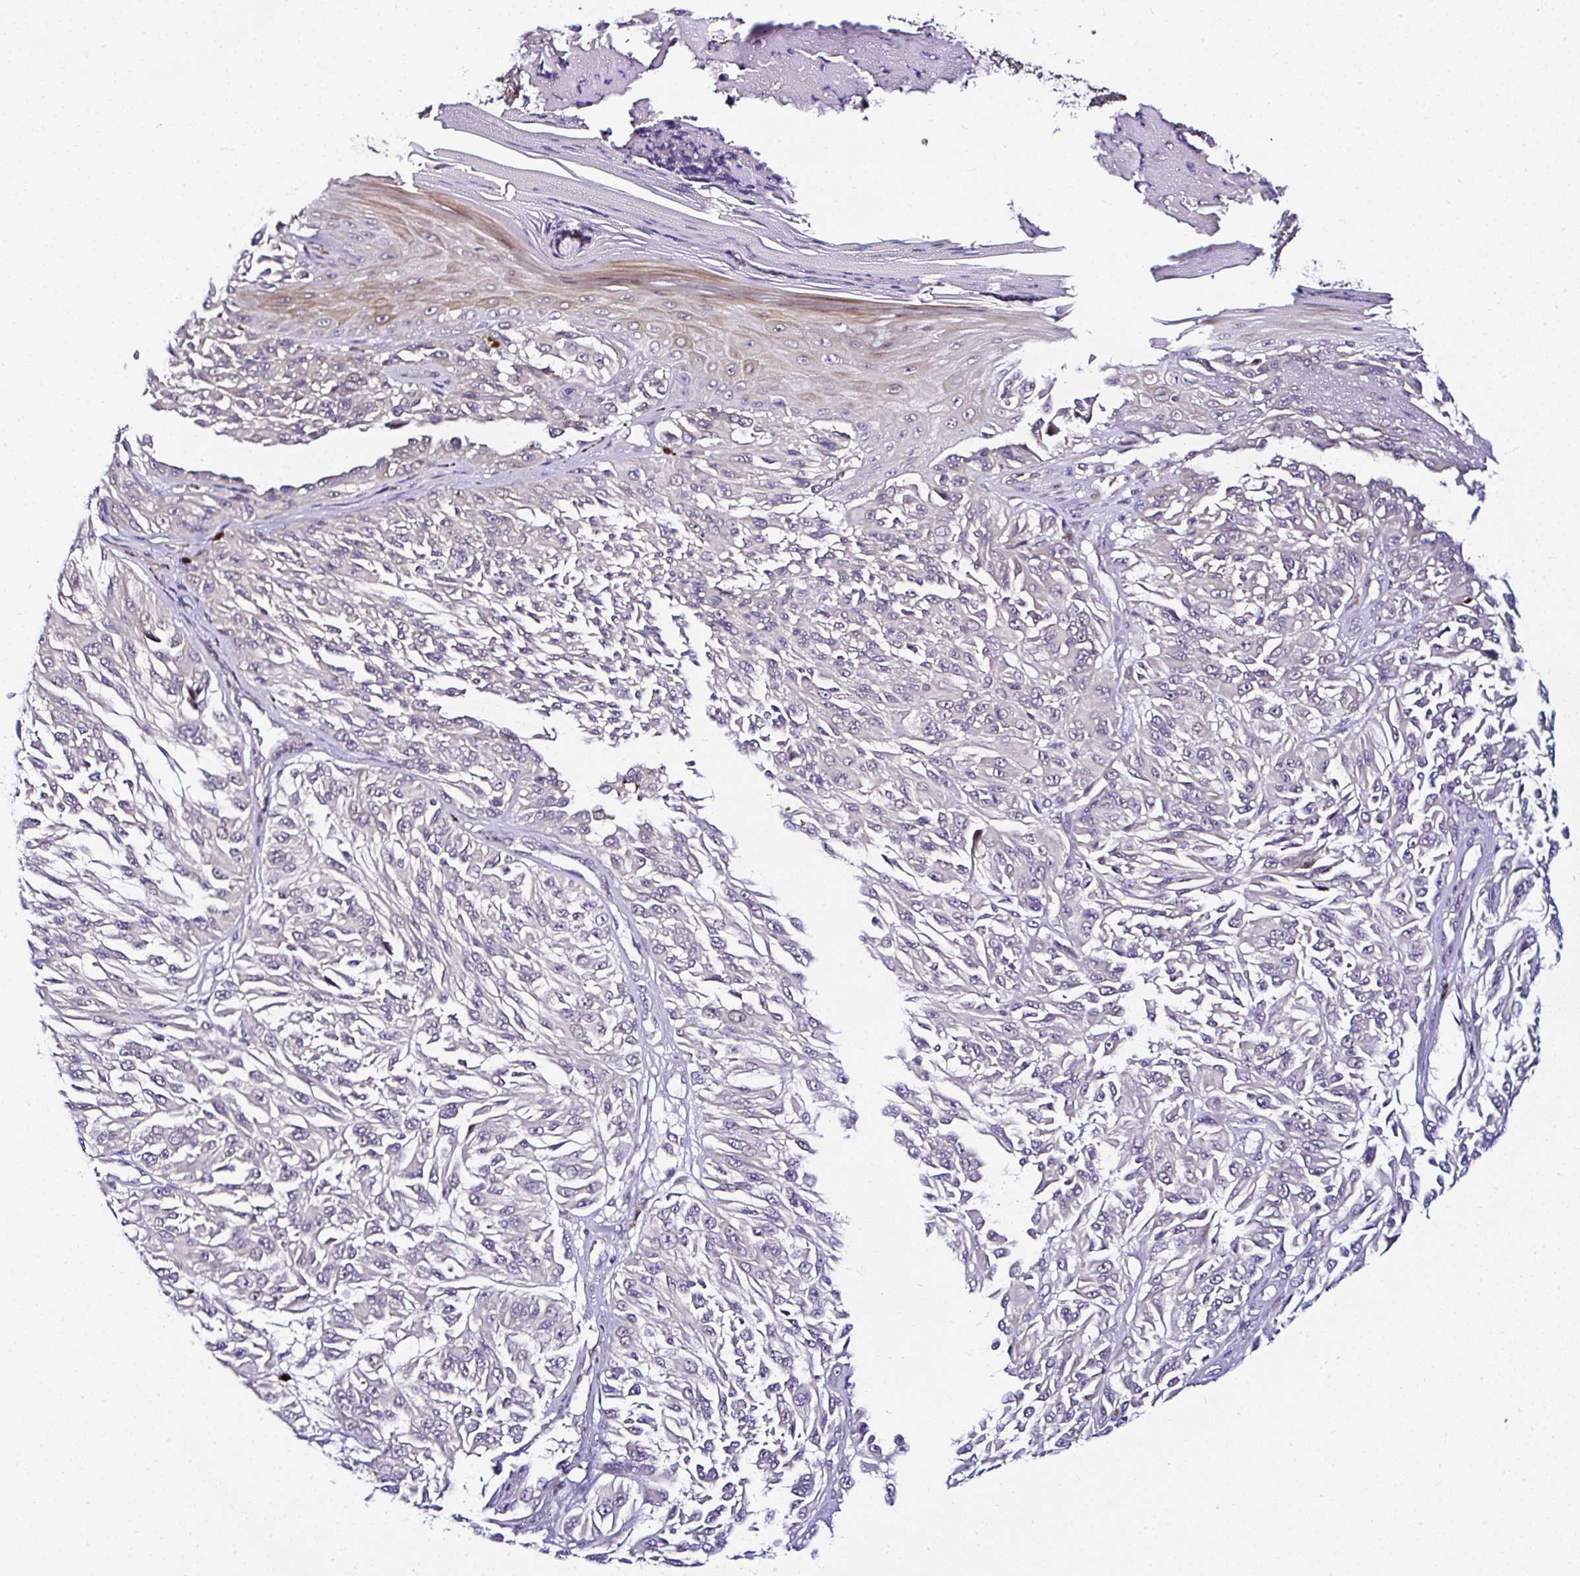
{"staining": {"intensity": "negative", "quantity": "none", "location": "none"}, "tissue": "melanoma", "cell_type": "Tumor cells", "image_type": "cancer", "snomed": [{"axis": "morphology", "description": "Malignant melanoma, NOS"}, {"axis": "topography", "description": "Skin"}], "caption": "Immunohistochemistry (IHC) image of melanoma stained for a protein (brown), which exhibits no positivity in tumor cells.", "gene": "DEPDC5", "patient": {"sex": "male", "age": 94}}